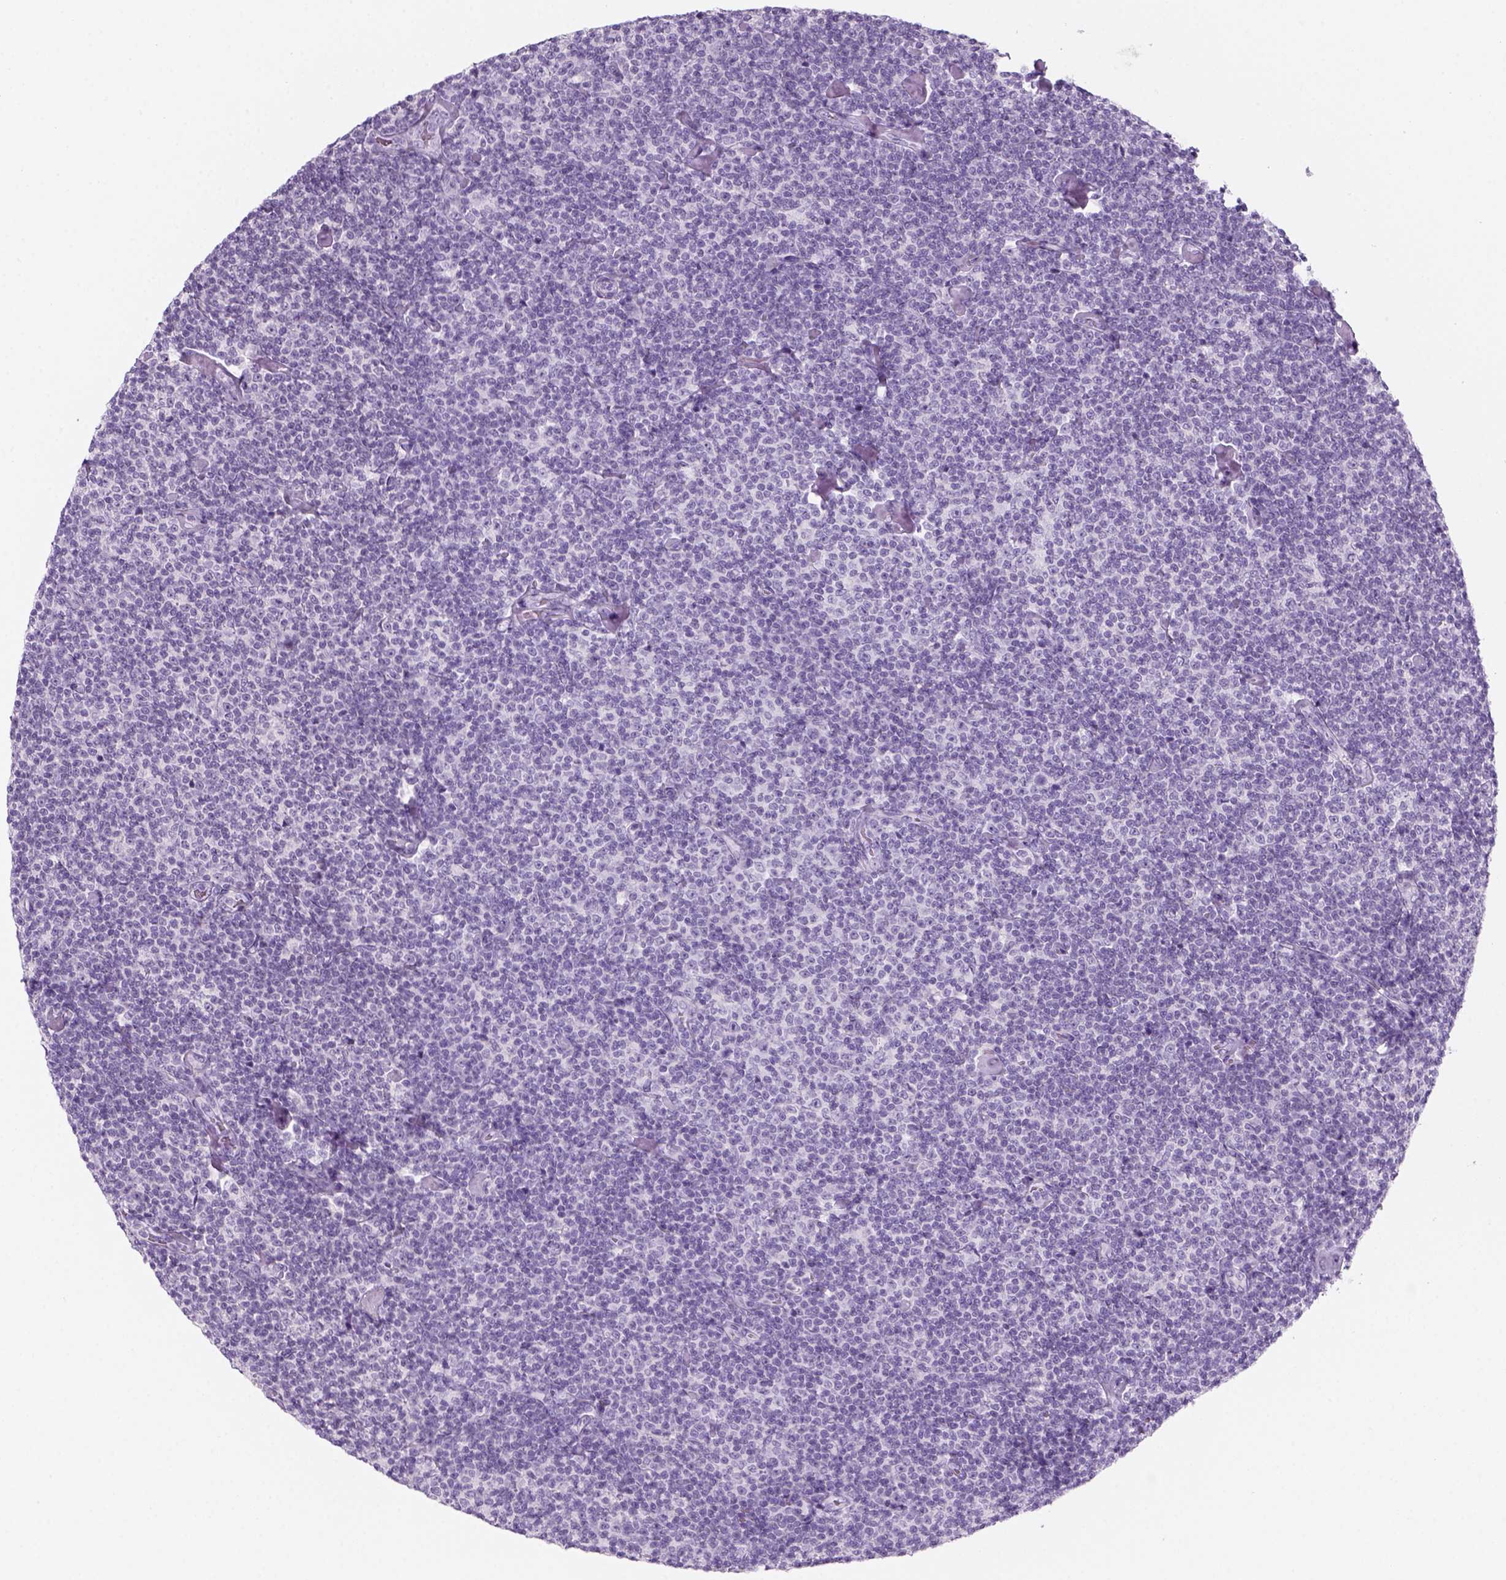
{"staining": {"intensity": "negative", "quantity": "none", "location": "none"}, "tissue": "lymphoma", "cell_type": "Tumor cells", "image_type": "cancer", "snomed": [{"axis": "morphology", "description": "Malignant lymphoma, non-Hodgkin's type, Low grade"}, {"axis": "topography", "description": "Lymph node"}], "caption": "IHC image of human lymphoma stained for a protein (brown), which reveals no positivity in tumor cells.", "gene": "KRTAP11-1", "patient": {"sex": "male", "age": 81}}